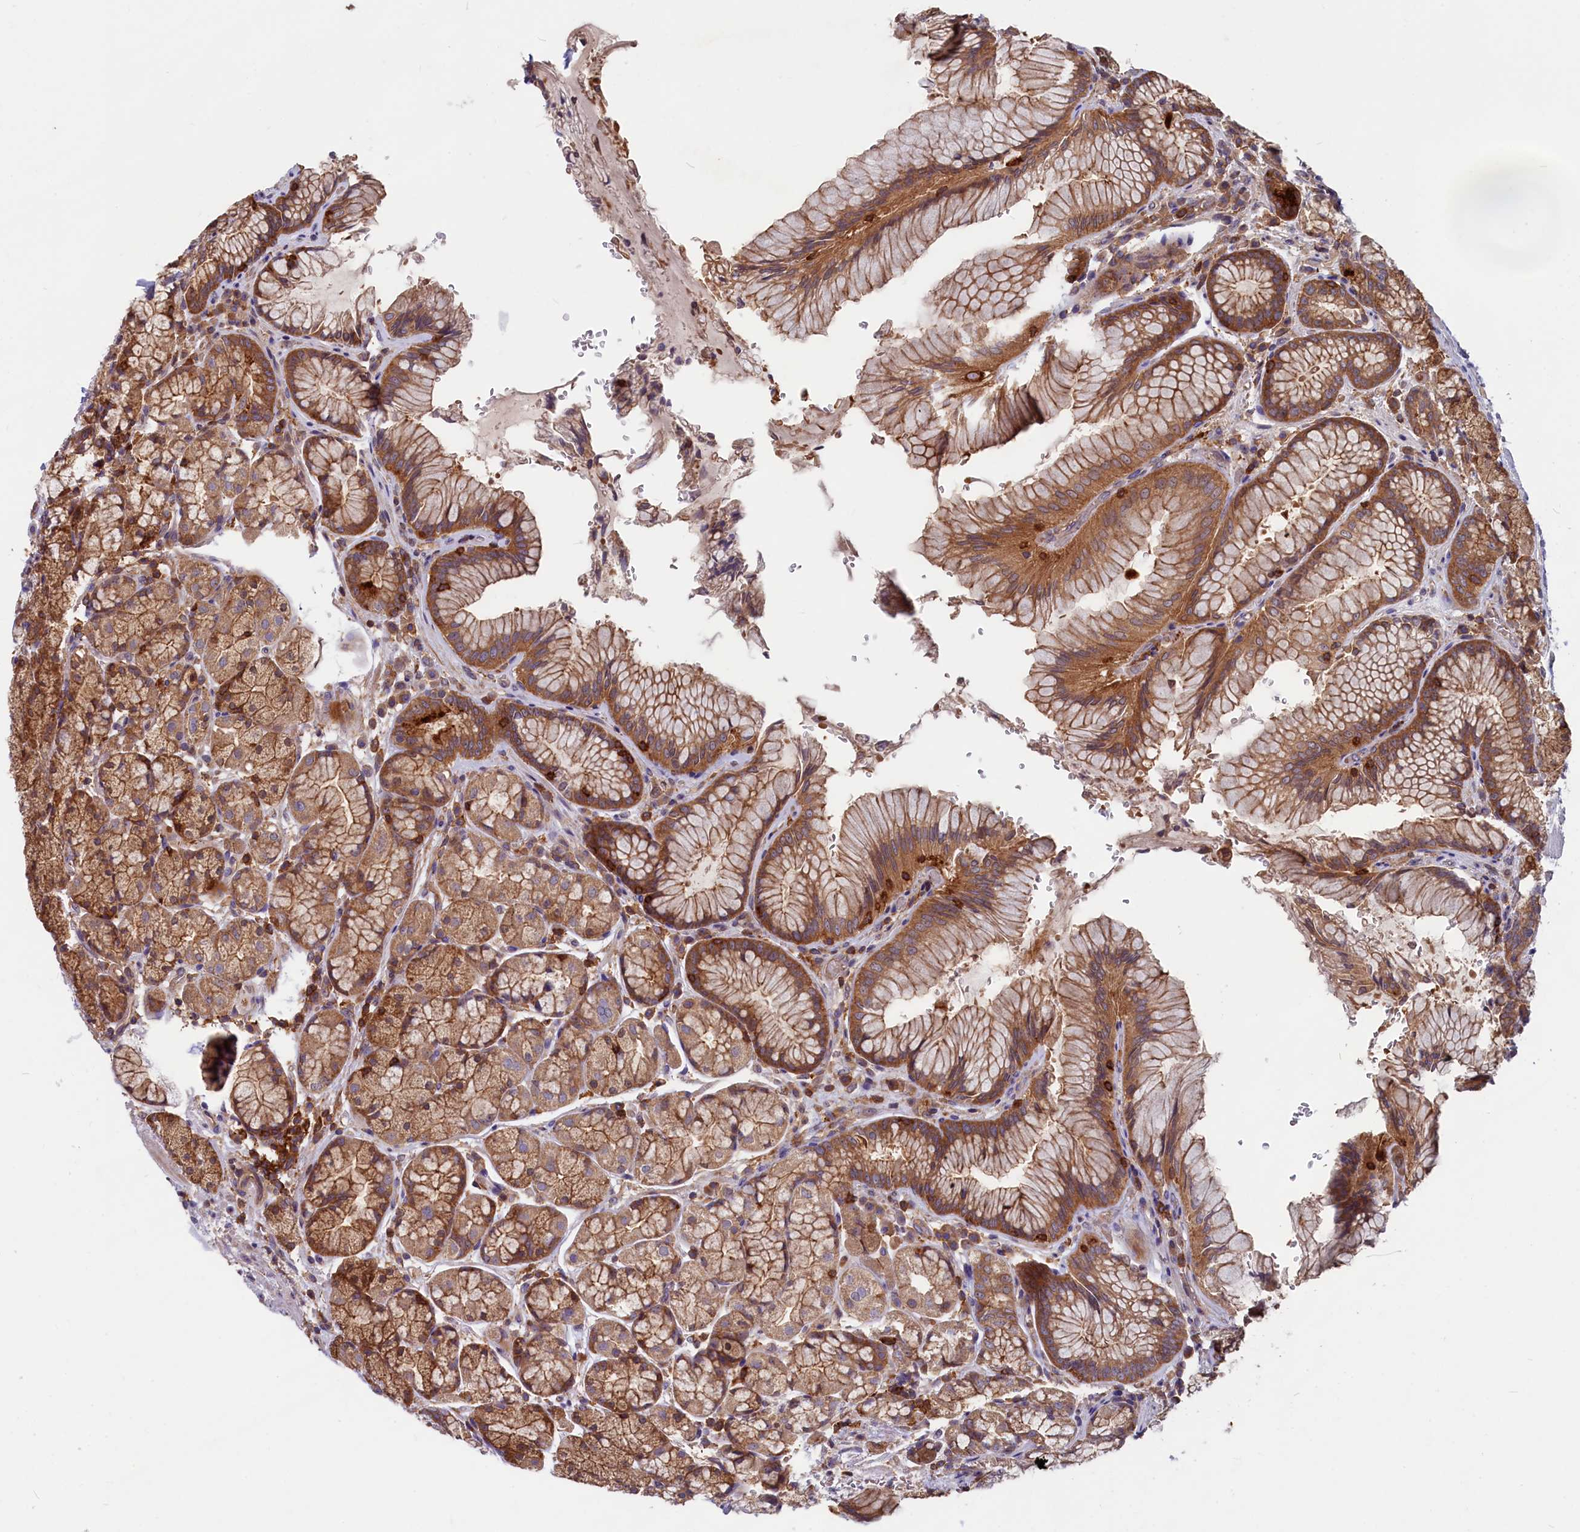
{"staining": {"intensity": "moderate", "quantity": ">75%", "location": "cytoplasmic/membranous"}, "tissue": "stomach", "cell_type": "Glandular cells", "image_type": "normal", "snomed": [{"axis": "morphology", "description": "Normal tissue, NOS"}, {"axis": "topography", "description": "Stomach"}], "caption": "Protein positivity by immunohistochemistry reveals moderate cytoplasmic/membranous expression in about >75% of glandular cells in unremarkable stomach.", "gene": "MYO9B", "patient": {"sex": "male", "age": 63}}